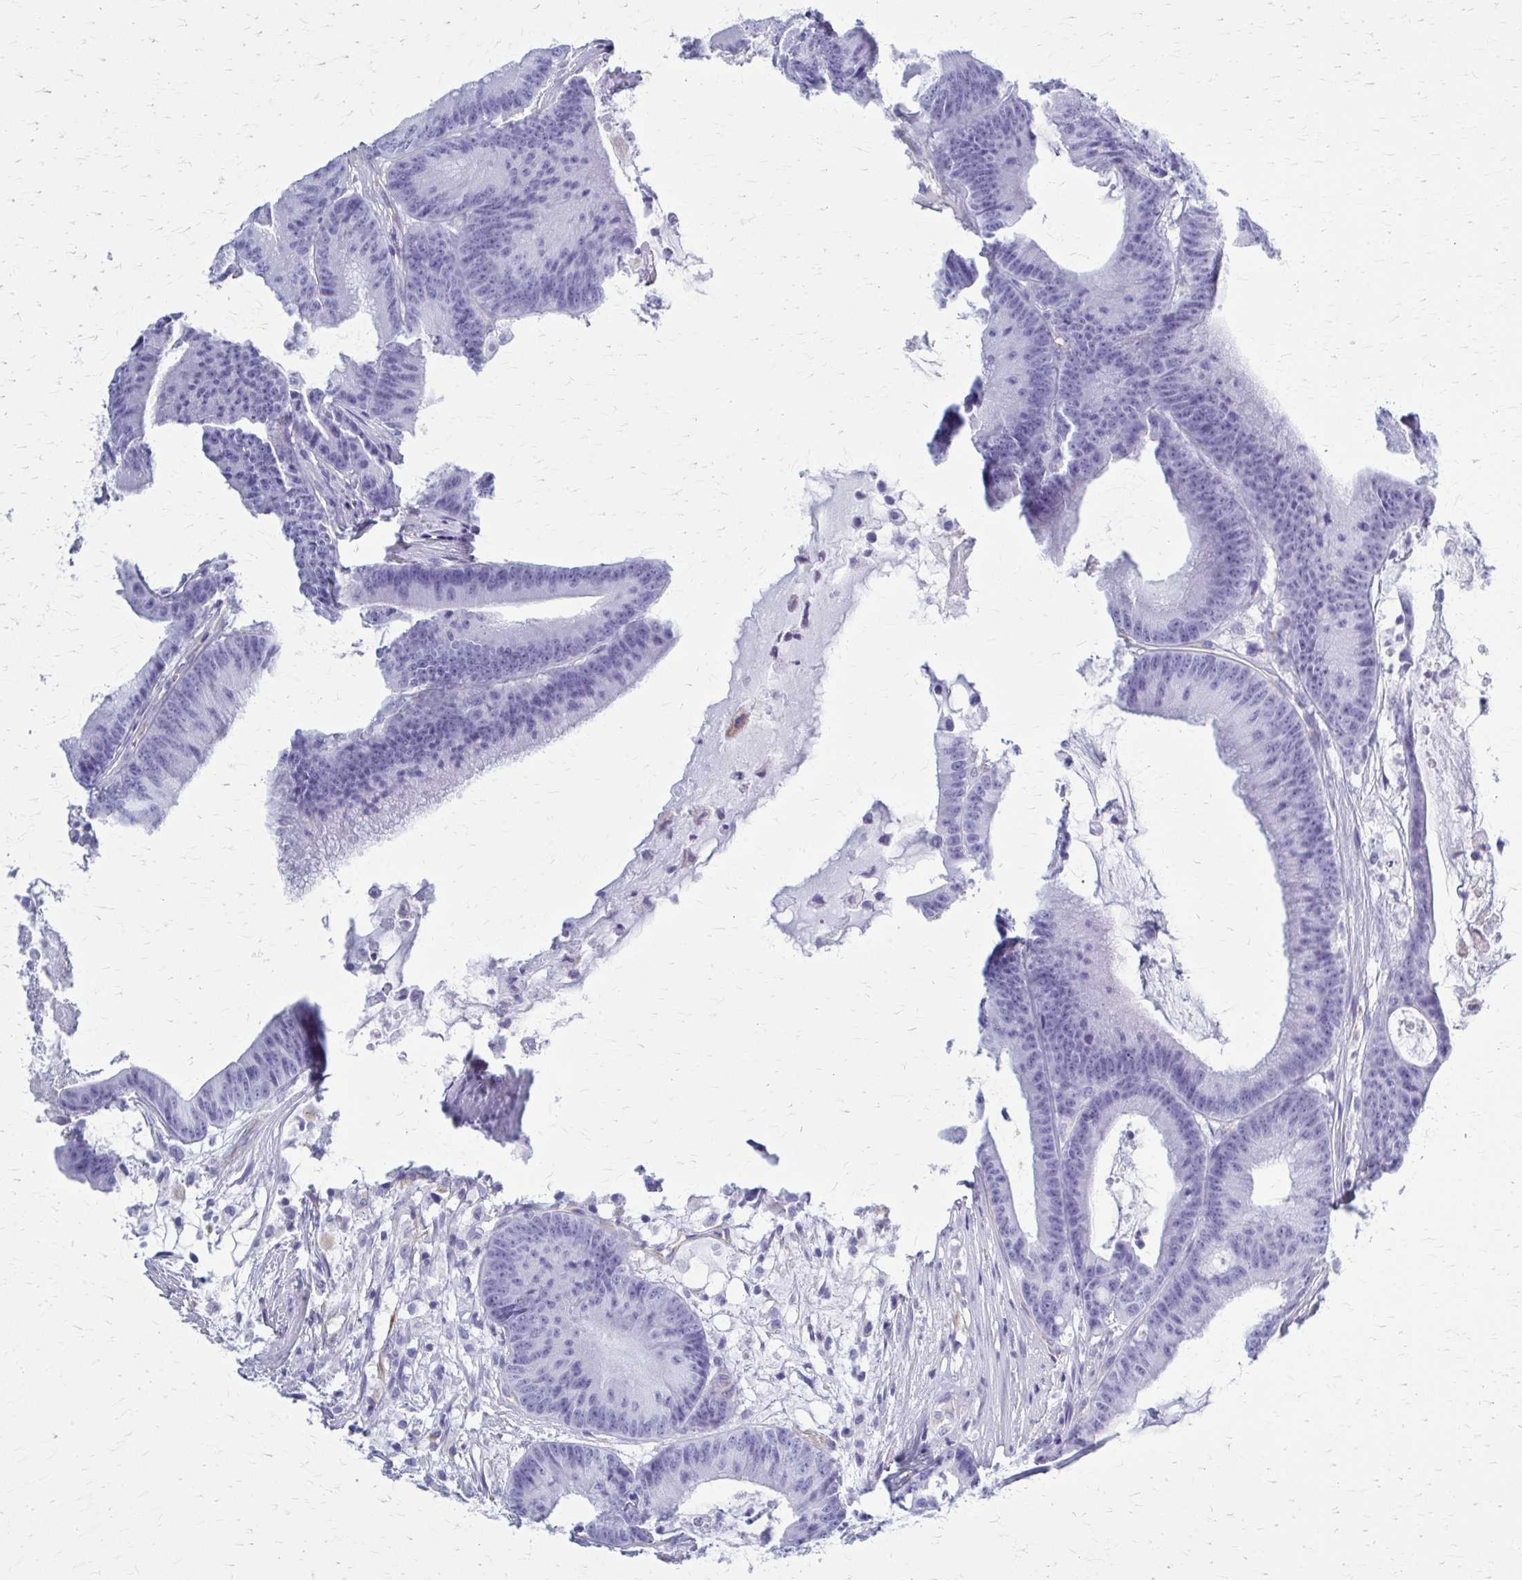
{"staining": {"intensity": "negative", "quantity": "none", "location": "none"}, "tissue": "colorectal cancer", "cell_type": "Tumor cells", "image_type": "cancer", "snomed": [{"axis": "morphology", "description": "Adenocarcinoma, NOS"}, {"axis": "topography", "description": "Colon"}], "caption": "A high-resolution photomicrograph shows immunohistochemistry (IHC) staining of colorectal cancer, which shows no significant staining in tumor cells. The staining is performed using DAB brown chromogen with nuclei counter-stained in using hematoxylin.", "gene": "GFAP", "patient": {"sex": "female", "age": 78}}